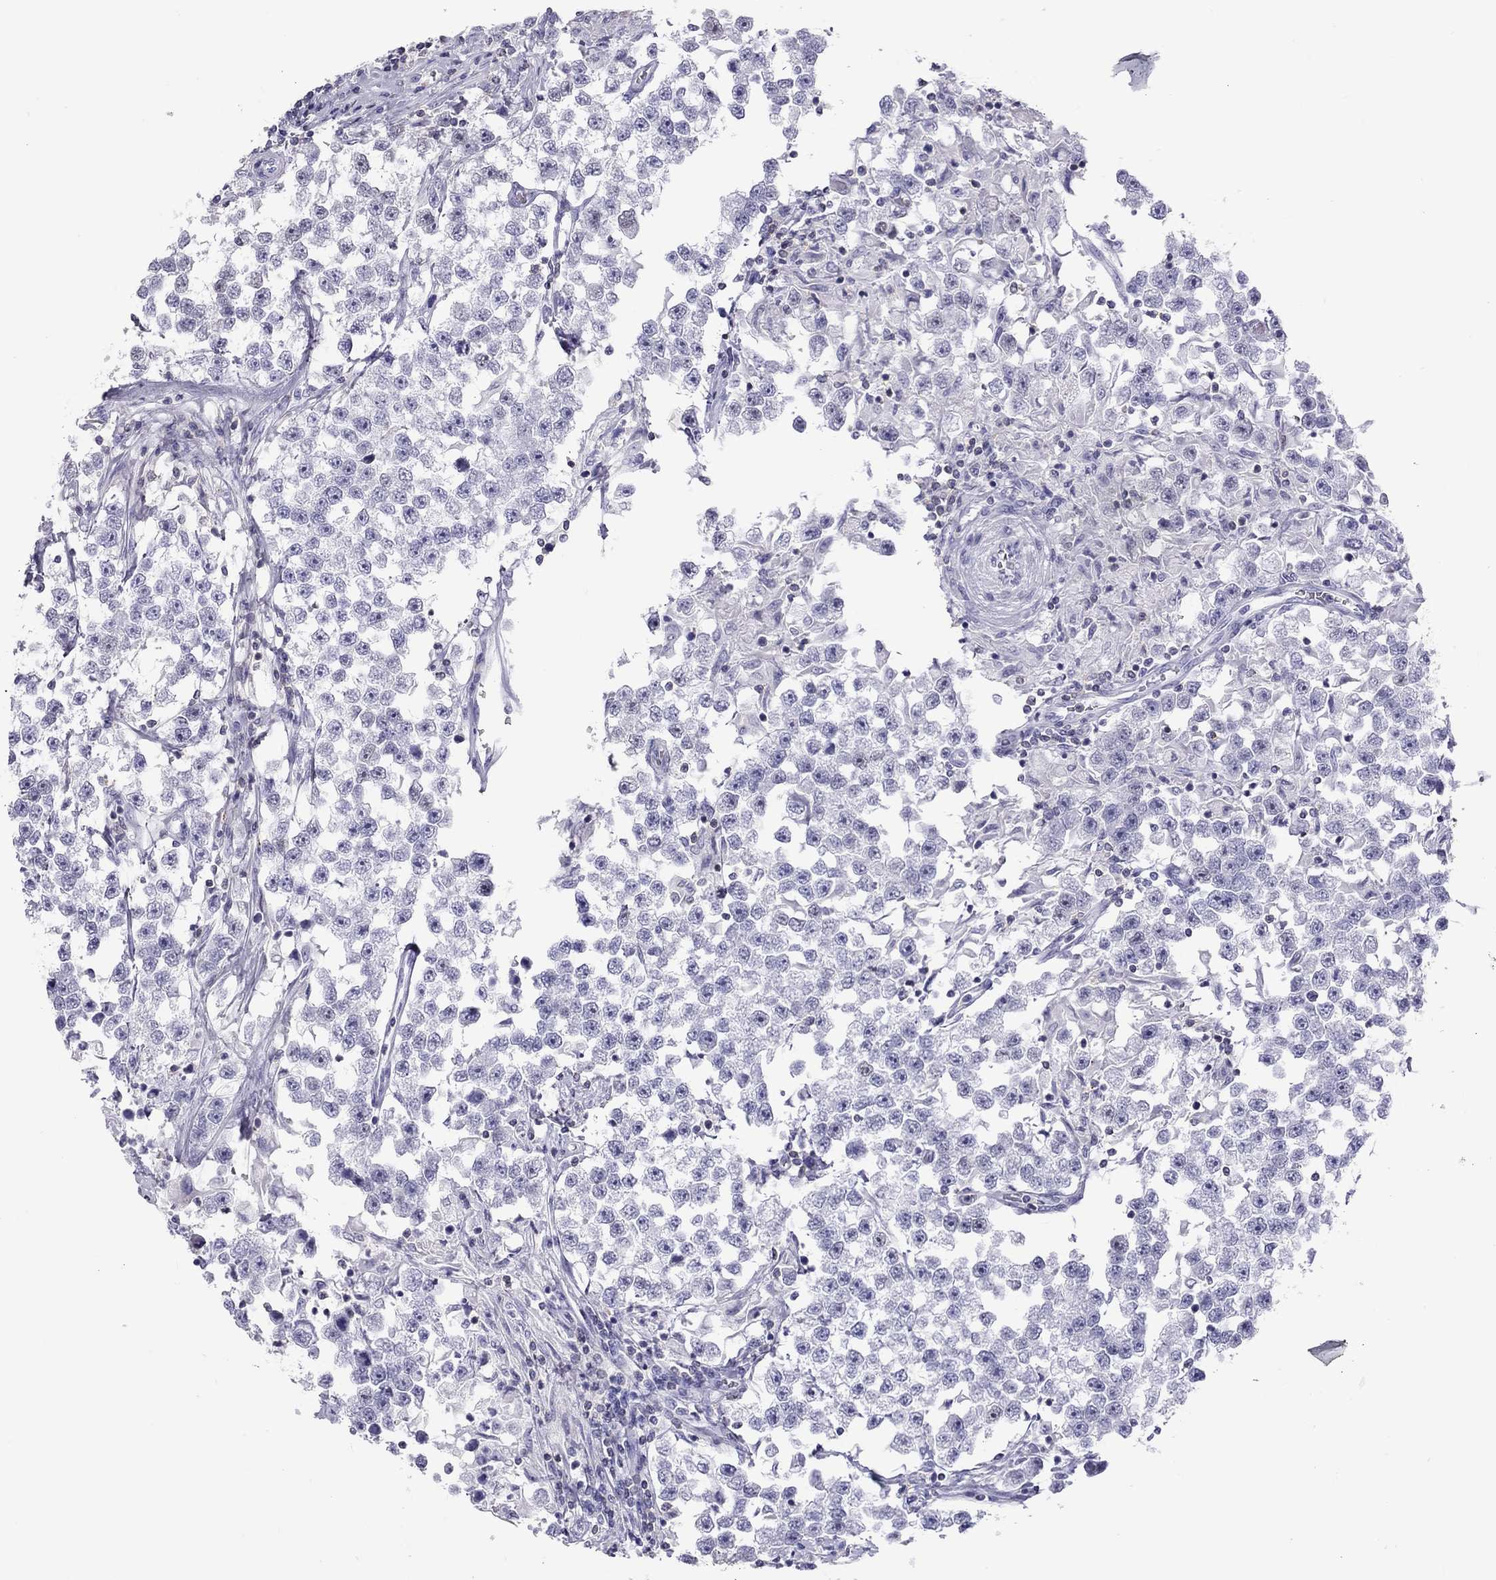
{"staining": {"intensity": "moderate", "quantity": "<25%", "location": "nuclear"}, "tissue": "testis cancer", "cell_type": "Tumor cells", "image_type": "cancer", "snomed": [{"axis": "morphology", "description": "Seminoma, NOS"}, {"axis": "topography", "description": "Testis"}], "caption": "Testis seminoma tissue reveals moderate nuclear positivity in approximately <25% of tumor cells, visualized by immunohistochemistry.", "gene": "STAG3", "patient": {"sex": "male", "age": 46}}